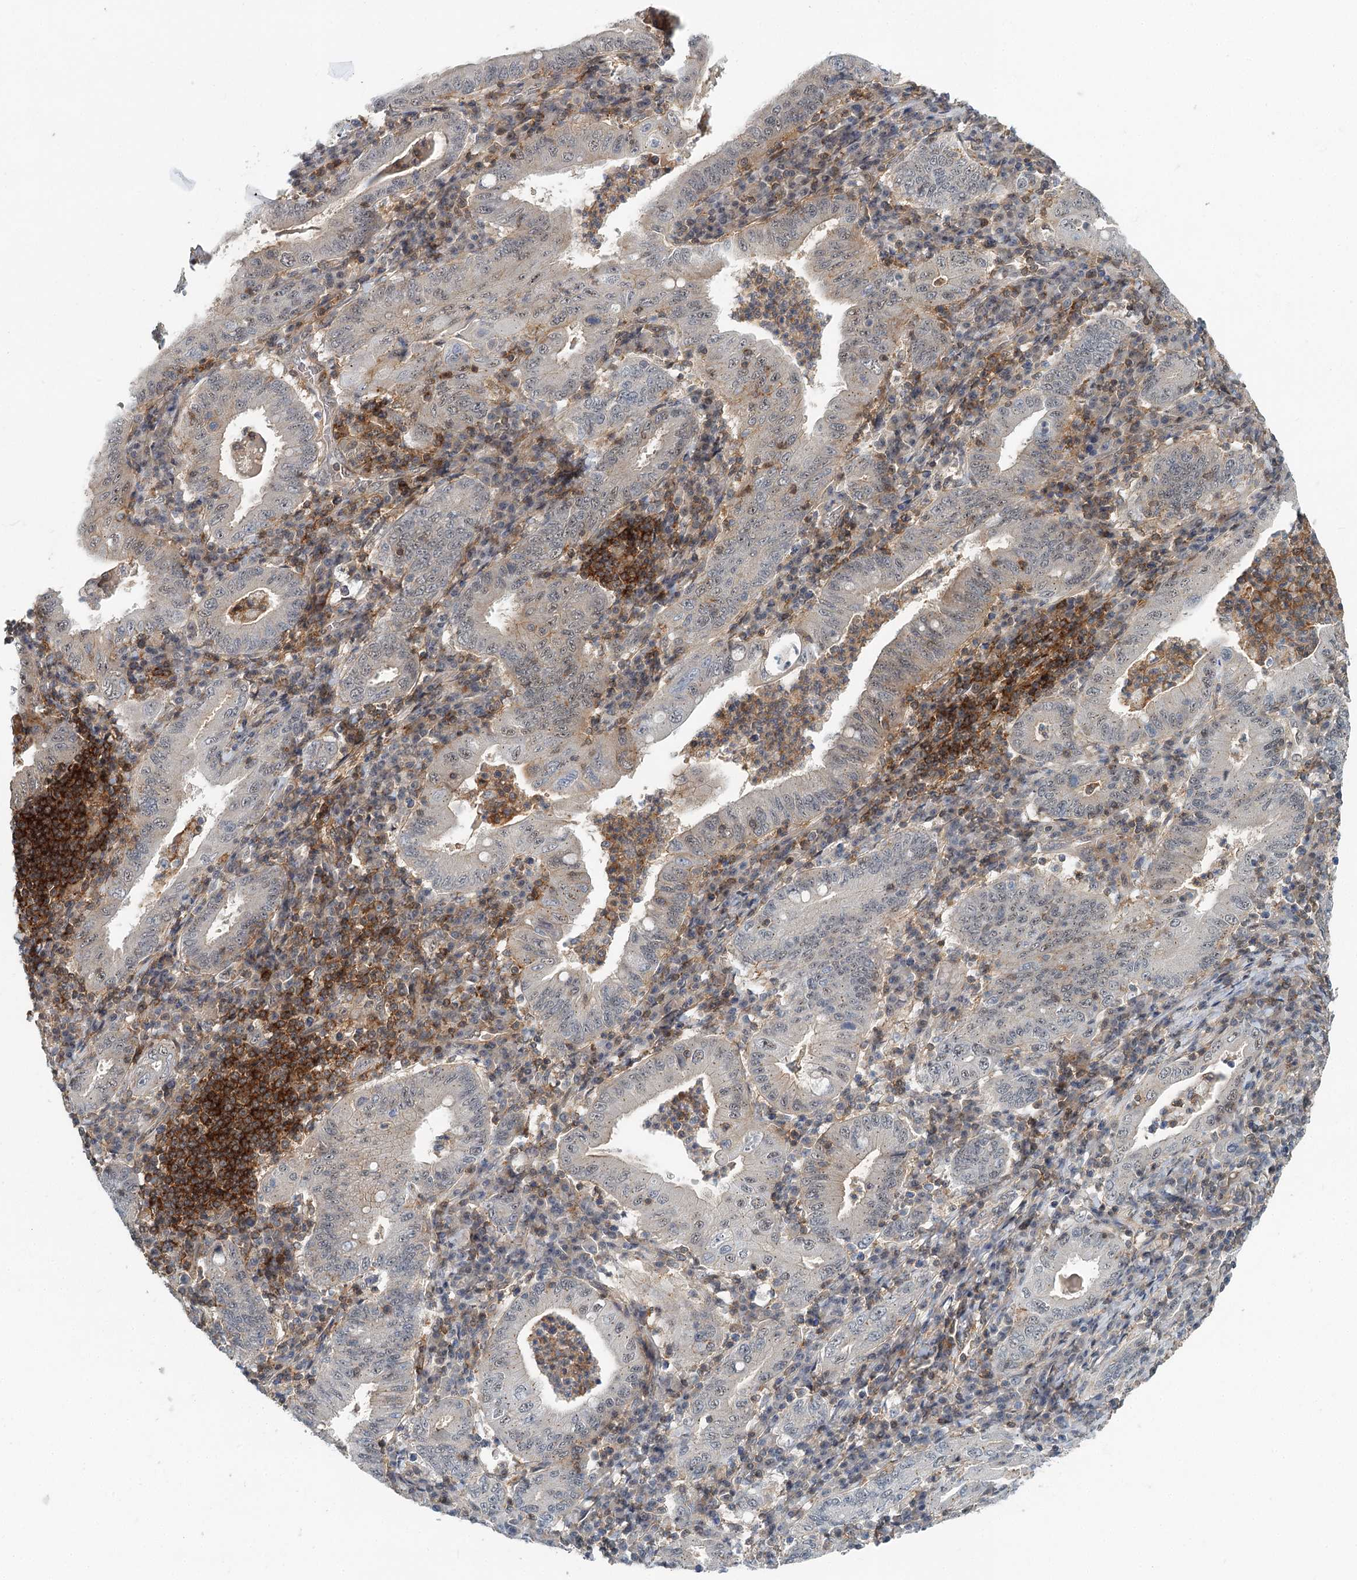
{"staining": {"intensity": "weak", "quantity": "<25%", "location": "cytoplasmic/membranous"}, "tissue": "stomach cancer", "cell_type": "Tumor cells", "image_type": "cancer", "snomed": [{"axis": "morphology", "description": "Normal tissue, NOS"}, {"axis": "morphology", "description": "Adenocarcinoma, NOS"}, {"axis": "topography", "description": "Esophagus"}, {"axis": "topography", "description": "Stomach, upper"}, {"axis": "topography", "description": "Peripheral nerve tissue"}], "caption": "An immunohistochemistry photomicrograph of stomach cancer is shown. There is no staining in tumor cells of stomach cancer. (IHC, brightfield microscopy, high magnification).", "gene": "CDC42SE2", "patient": {"sex": "male", "age": 62}}